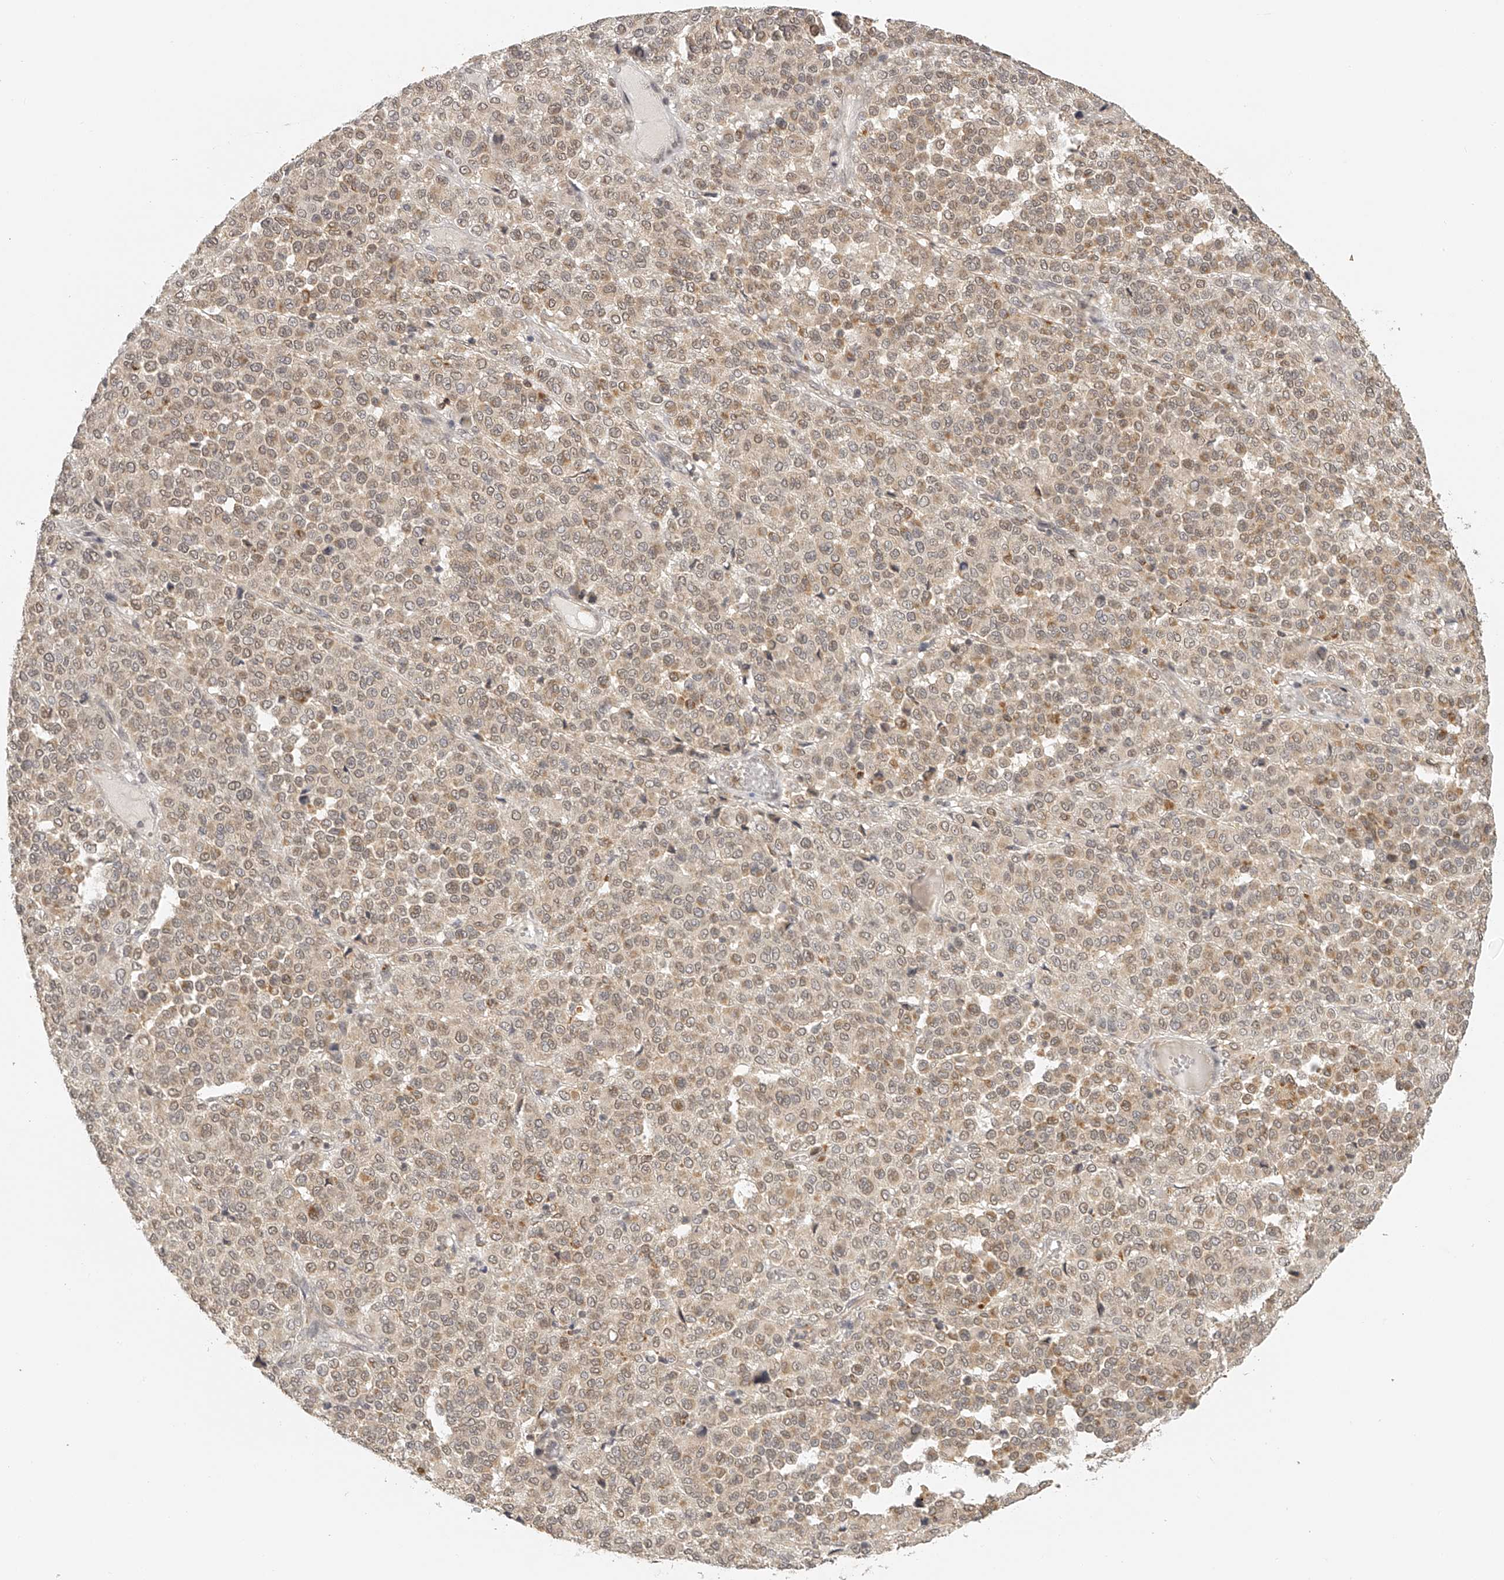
{"staining": {"intensity": "weak", "quantity": ">75%", "location": "cytoplasmic/membranous"}, "tissue": "melanoma", "cell_type": "Tumor cells", "image_type": "cancer", "snomed": [{"axis": "morphology", "description": "Malignant melanoma, Metastatic site"}, {"axis": "topography", "description": "Pancreas"}], "caption": "A brown stain labels weak cytoplasmic/membranous positivity of a protein in human malignant melanoma (metastatic site) tumor cells.", "gene": "BCL2L11", "patient": {"sex": "female", "age": 30}}